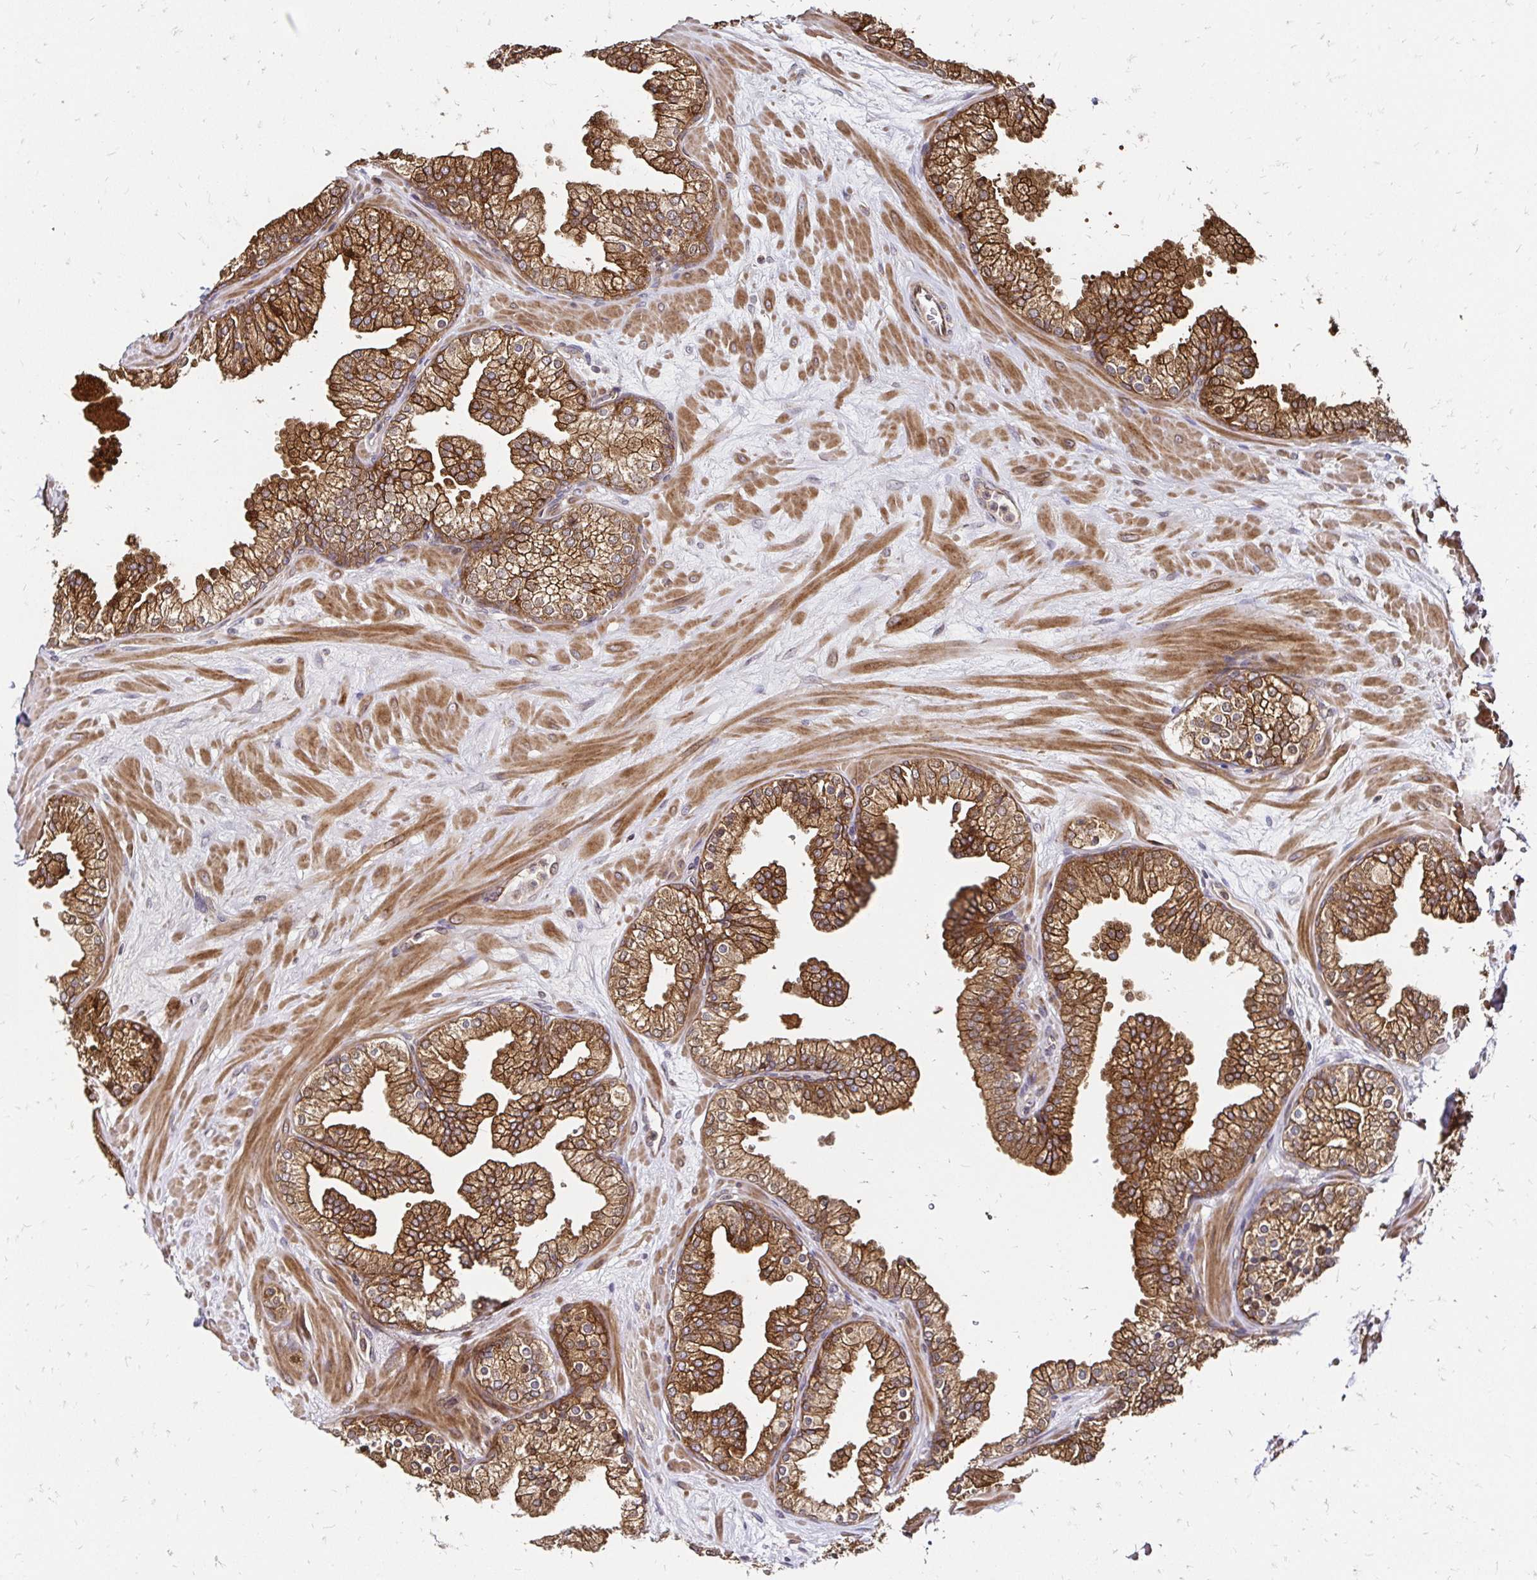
{"staining": {"intensity": "strong", "quantity": ">75%", "location": "cytoplasmic/membranous"}, "tissue": "prostate", "cell_type": "Glandular cells", "image_type": "normal", "snomed": [{"axis": "morphology", "description": "Normal tissue, NOS"}, {"axis": "topography", "description": "Prostate"}, {"axis": "topography", "description": "Peripheral nerve tissue"}], "caption": "Unremarkable prostate displays strong cytoplasmic/membranous staining in about >75% of glandular cells (Stains: DAB in brown, nuclei in blue, Microscopy: brightfield microscopy at high magnification)..", "gene": "ZW10", "patient": {"sex": "male", "age": 61}}